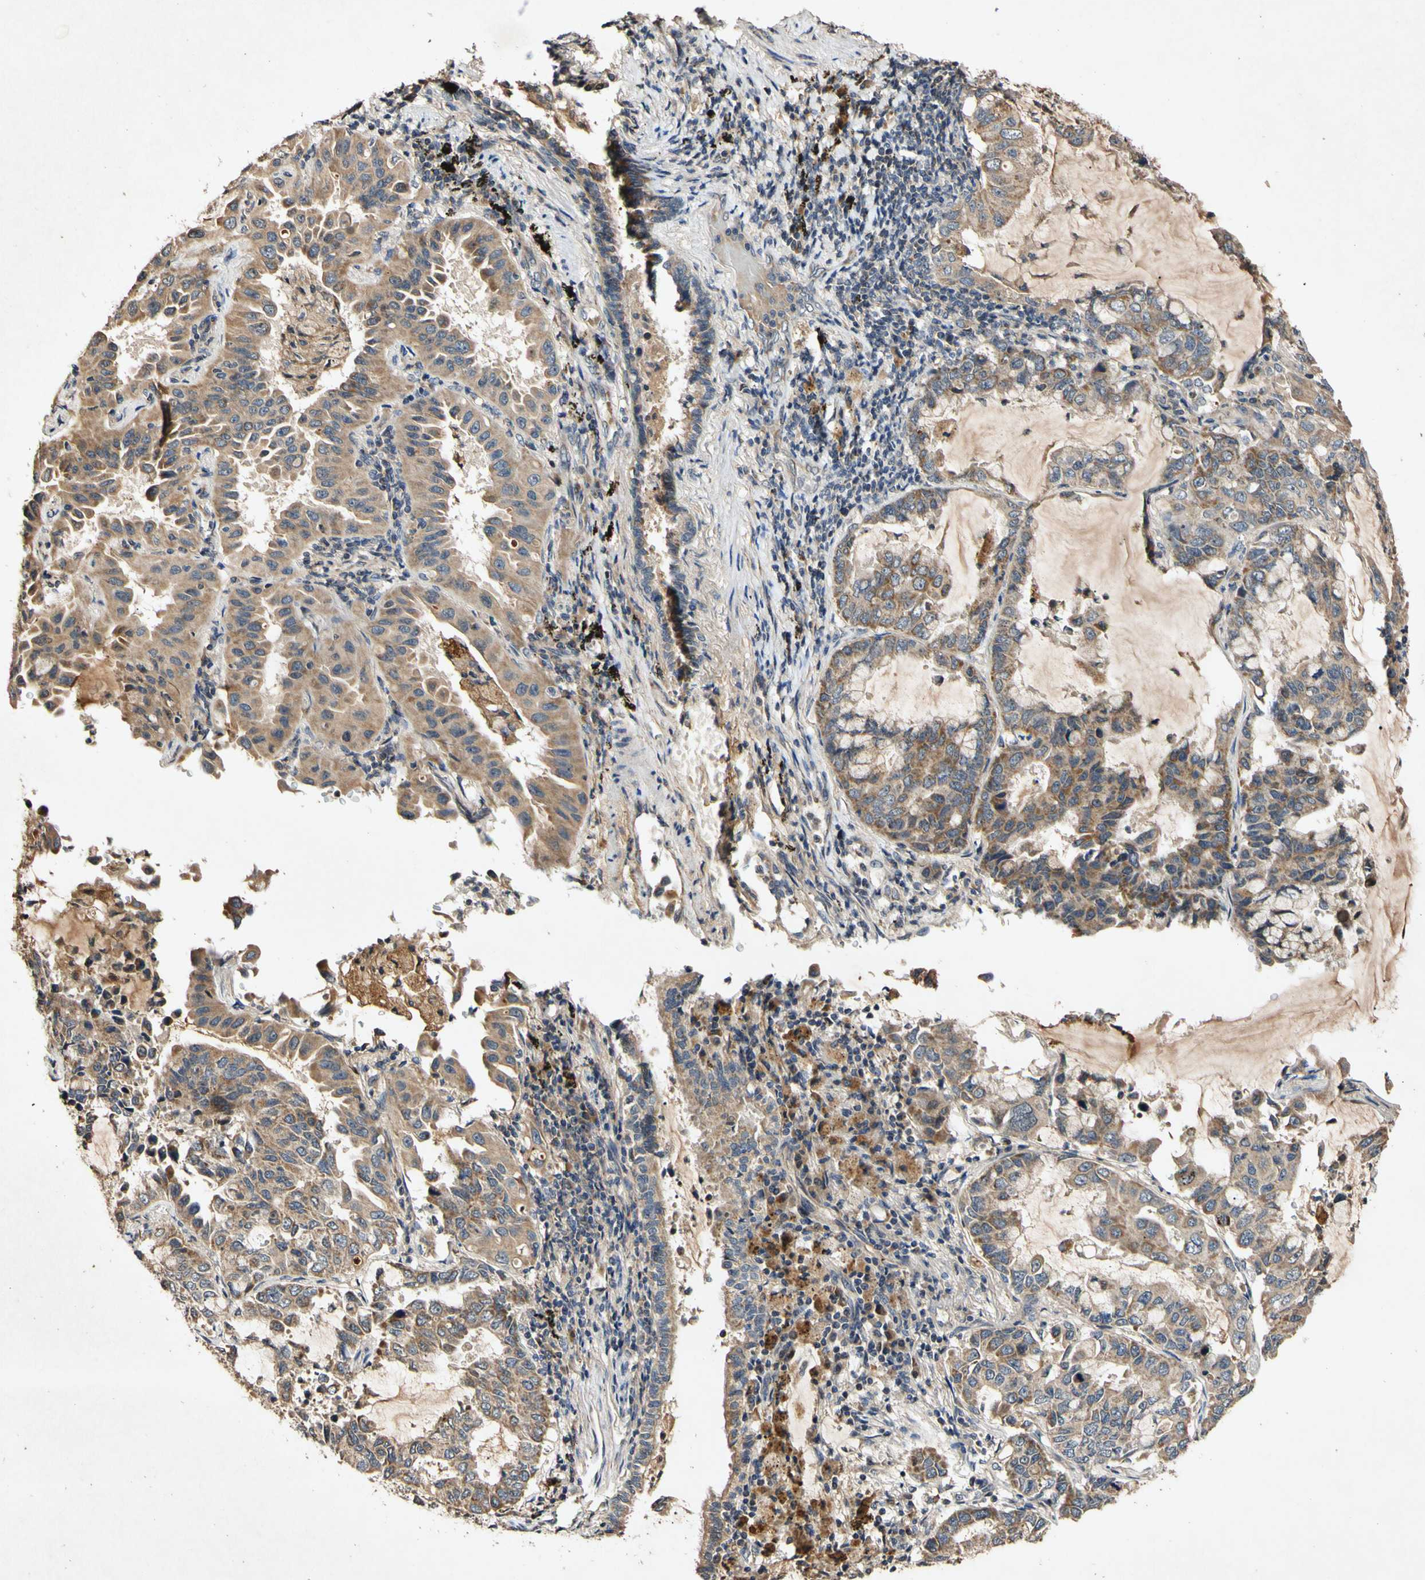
{"staining": {"intensity": "moderate", "quantity": ">75%", "location": "cytoplasmic/membranous"}, "tissue": "lung cancer", "cell_type": "Tumor cells", "image_type": "cancer", "snomed": [{"axis": "morphology", "description": "Adenocarcinoma, NOS"}, {"axis": "topography", "description": "Lung"}], "caption": "Brown immunohistochemical staining in human lung cancer (adenocarcinoma) exhibits moderate cytoplasmic/membranous staining in about >75% of tumor cells. Immunohistochemistry stains the protein in brown and the nuclei are stained blue.", "gene": "PLAT", "patient": {"sex": "male", "age": 64}}